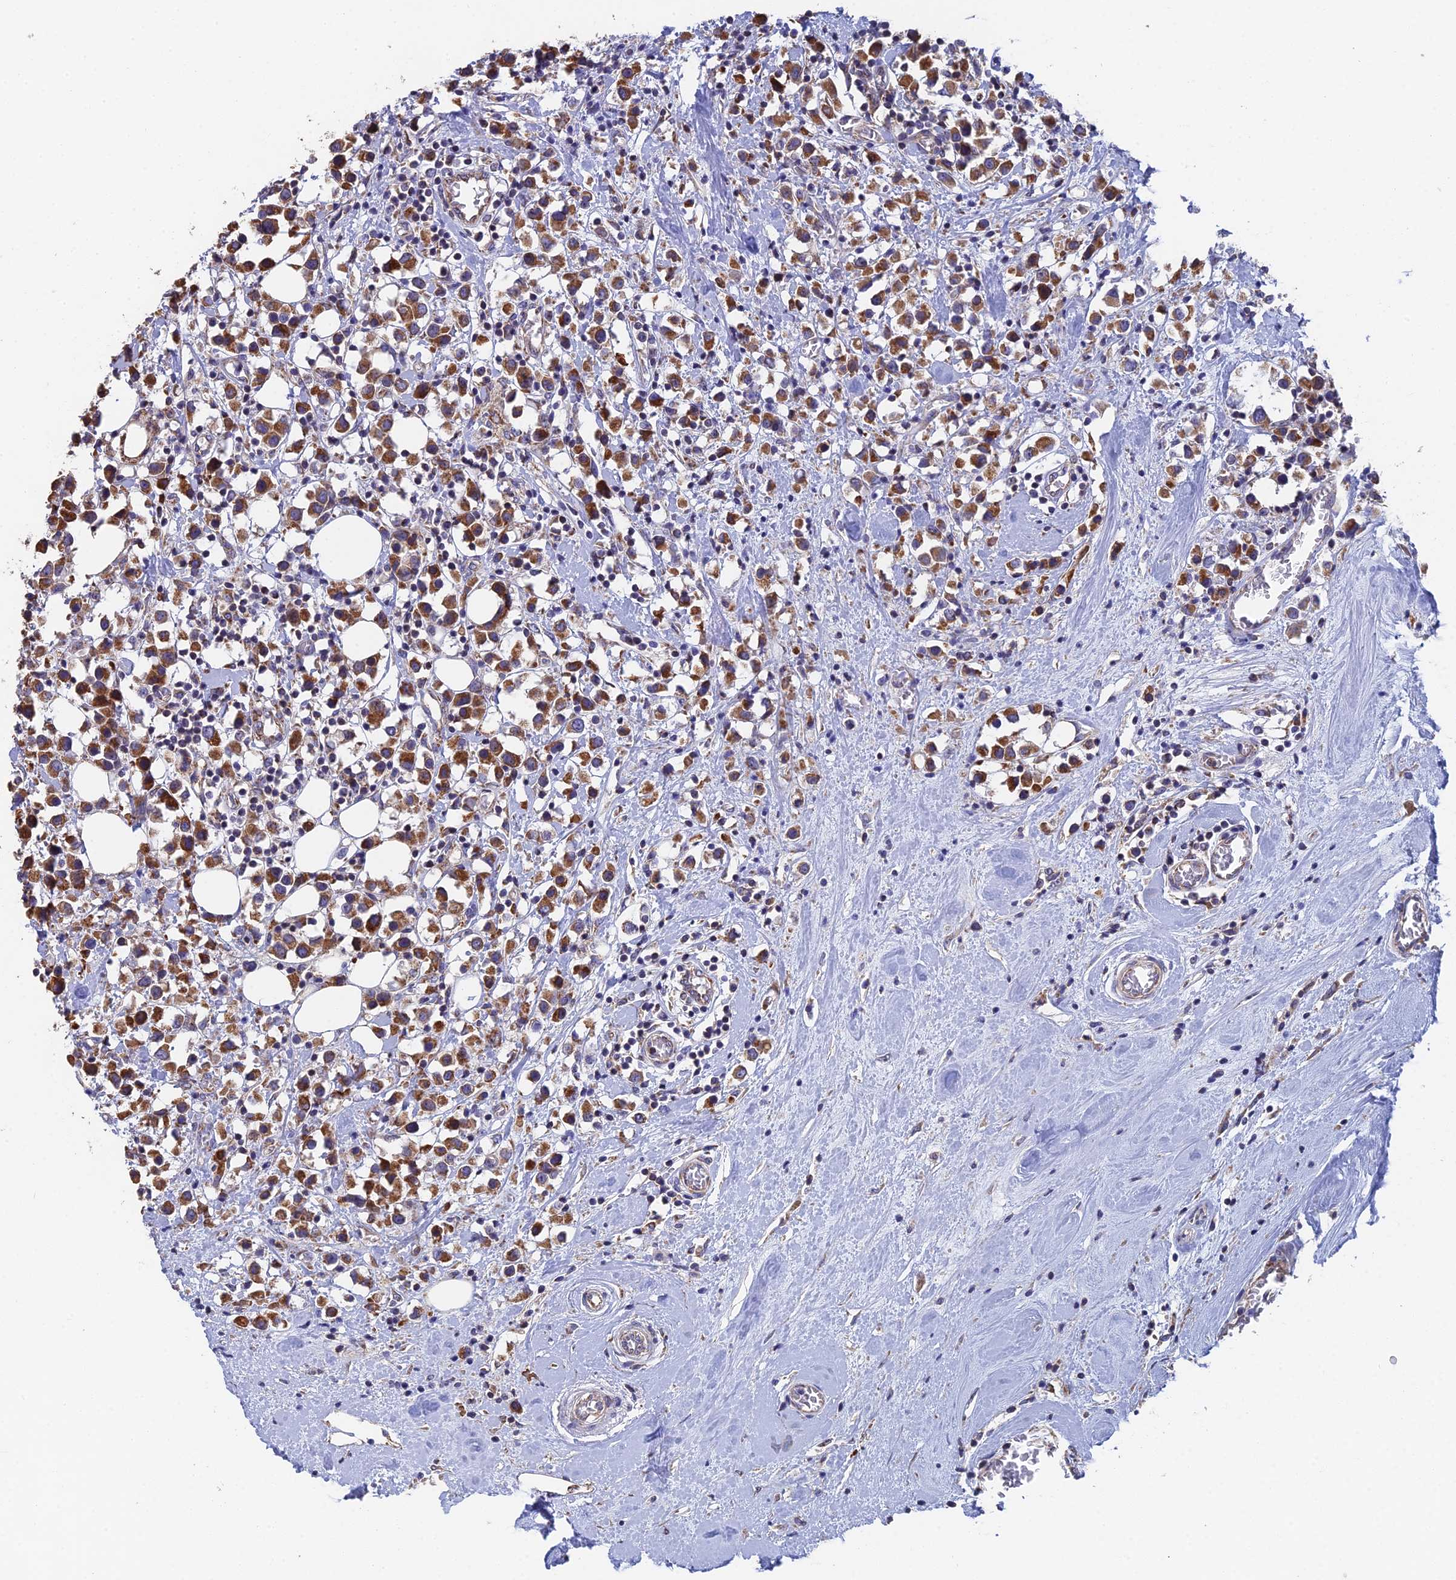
{"staining": {"intensity": "strong", "quantity": ">75%", "location": "cytoplasmic/membranous"}, "tissue": "breast cancer", "cell_type": "Tumor cells", "image_type": "cancer", "snomed": [{"axis": "morphology", "description": "Duct carcinoma"}, {"axis": "topography", "description": "Breast"}], "caption": "DAB (3,3'-diaminobenzidine) immunohistochemical staining of human breast cancer demonstrates strong cytoplasmic/membranous protein staining in approximately >75% of tumor cells.", "gene": "ECSIT", "patient": {"sex": "female", "age": 61}}